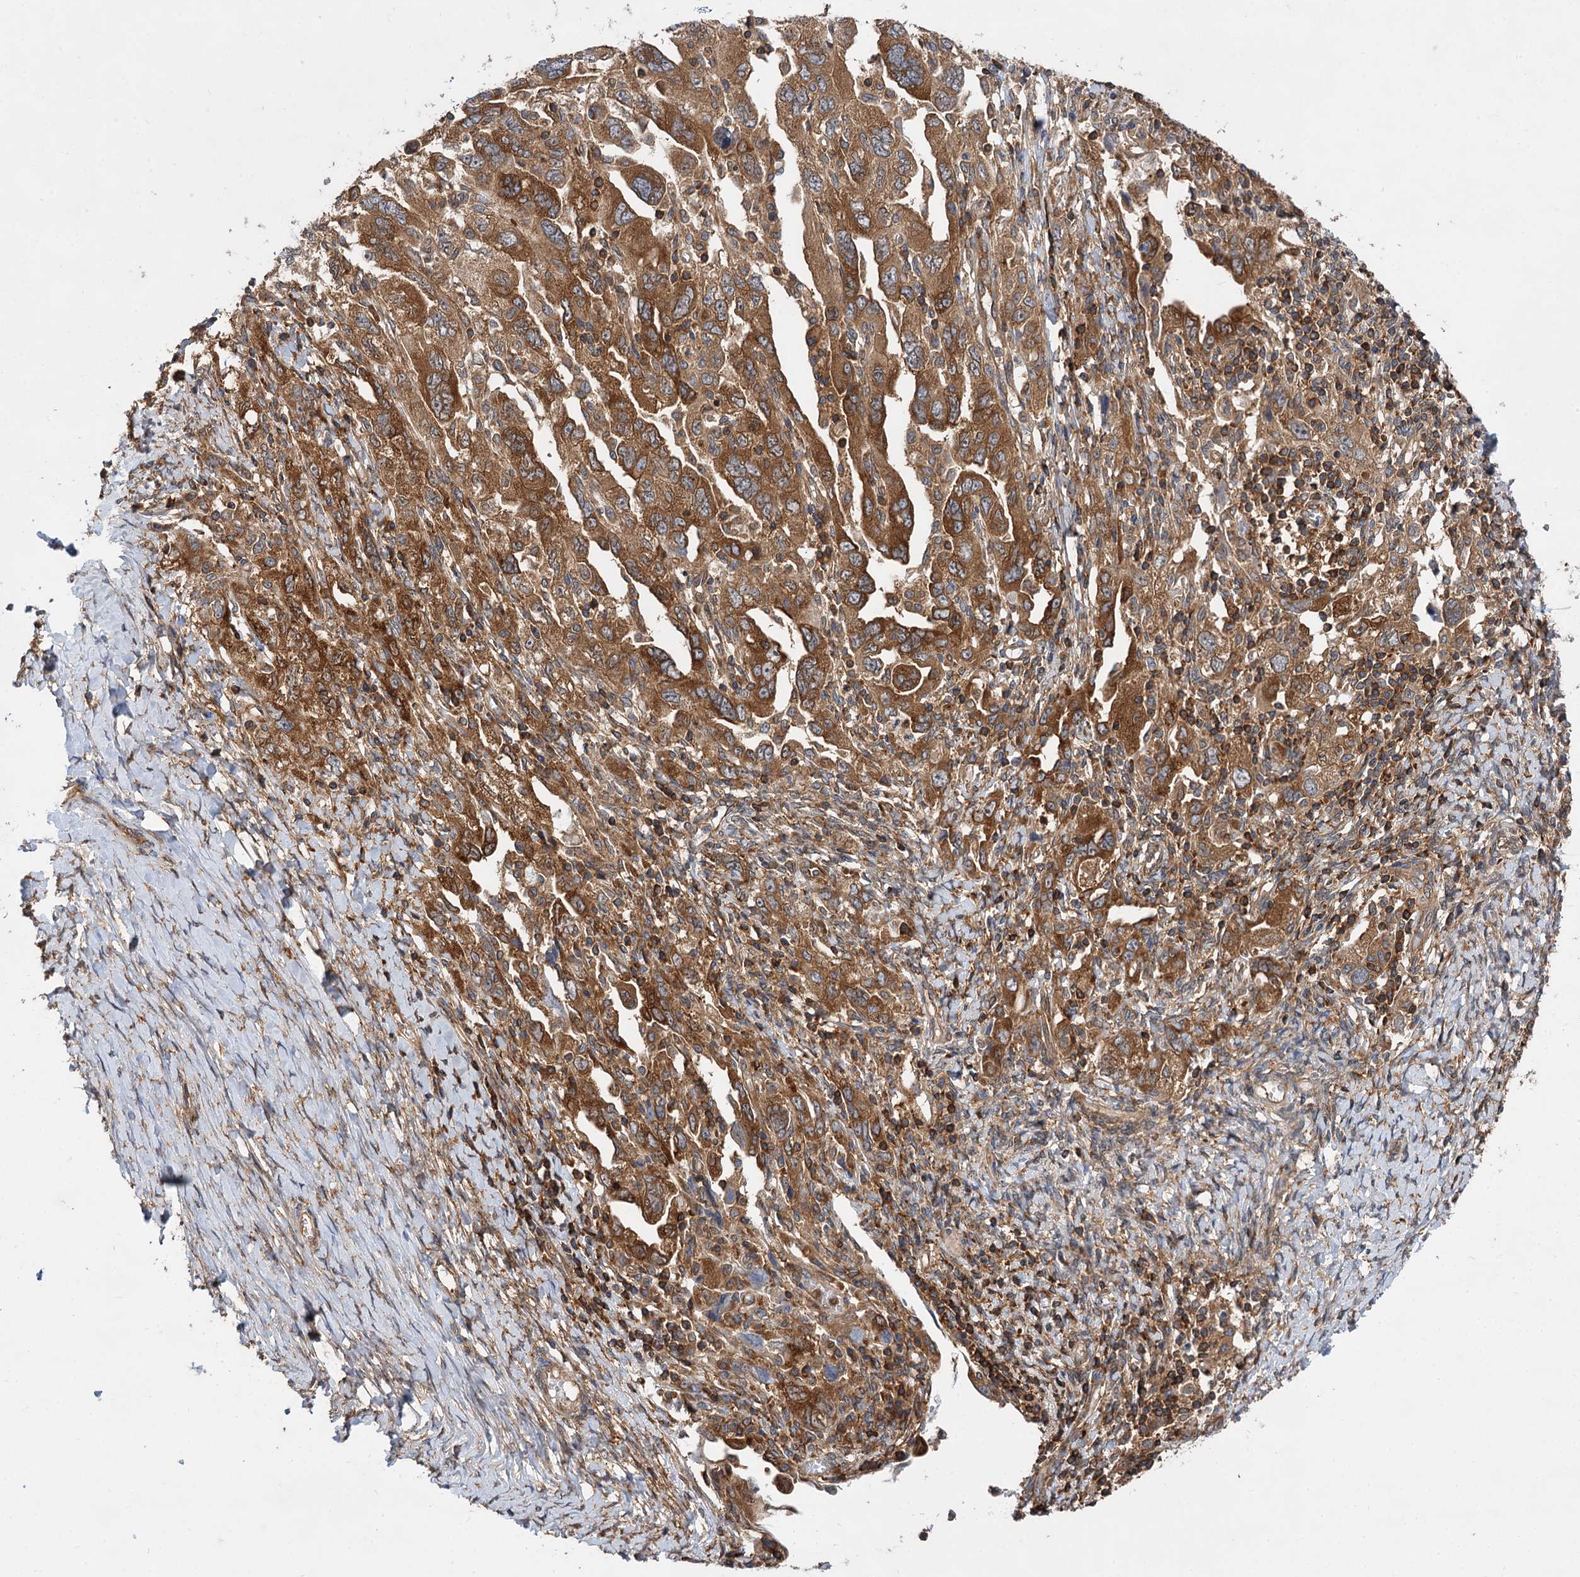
{"staining": {"intensity": "moderate", "quantity": ">75%", "location": "cytoplasmic/membranous"}, "tissue": "ovarian cancer", "cell_type": "Tumor cells", "image_type": "cancer", "snomed": [{"axis": "morphology", "description": "Carcinoma, NOS"}, {"axis": "morphology", "description": "Cystadenocarcinoma, serous, NOS"}, {"axis": "topography", "description": "Ovary"}], "caption": "This is an image of immunohistochemistry staining of carcinoma (ovarian), which shows moderate staining in the cytoplasmic/membranous of tumor cells.", "gene": "PACS1", "patient": {"sex": "female", "age": 69}}